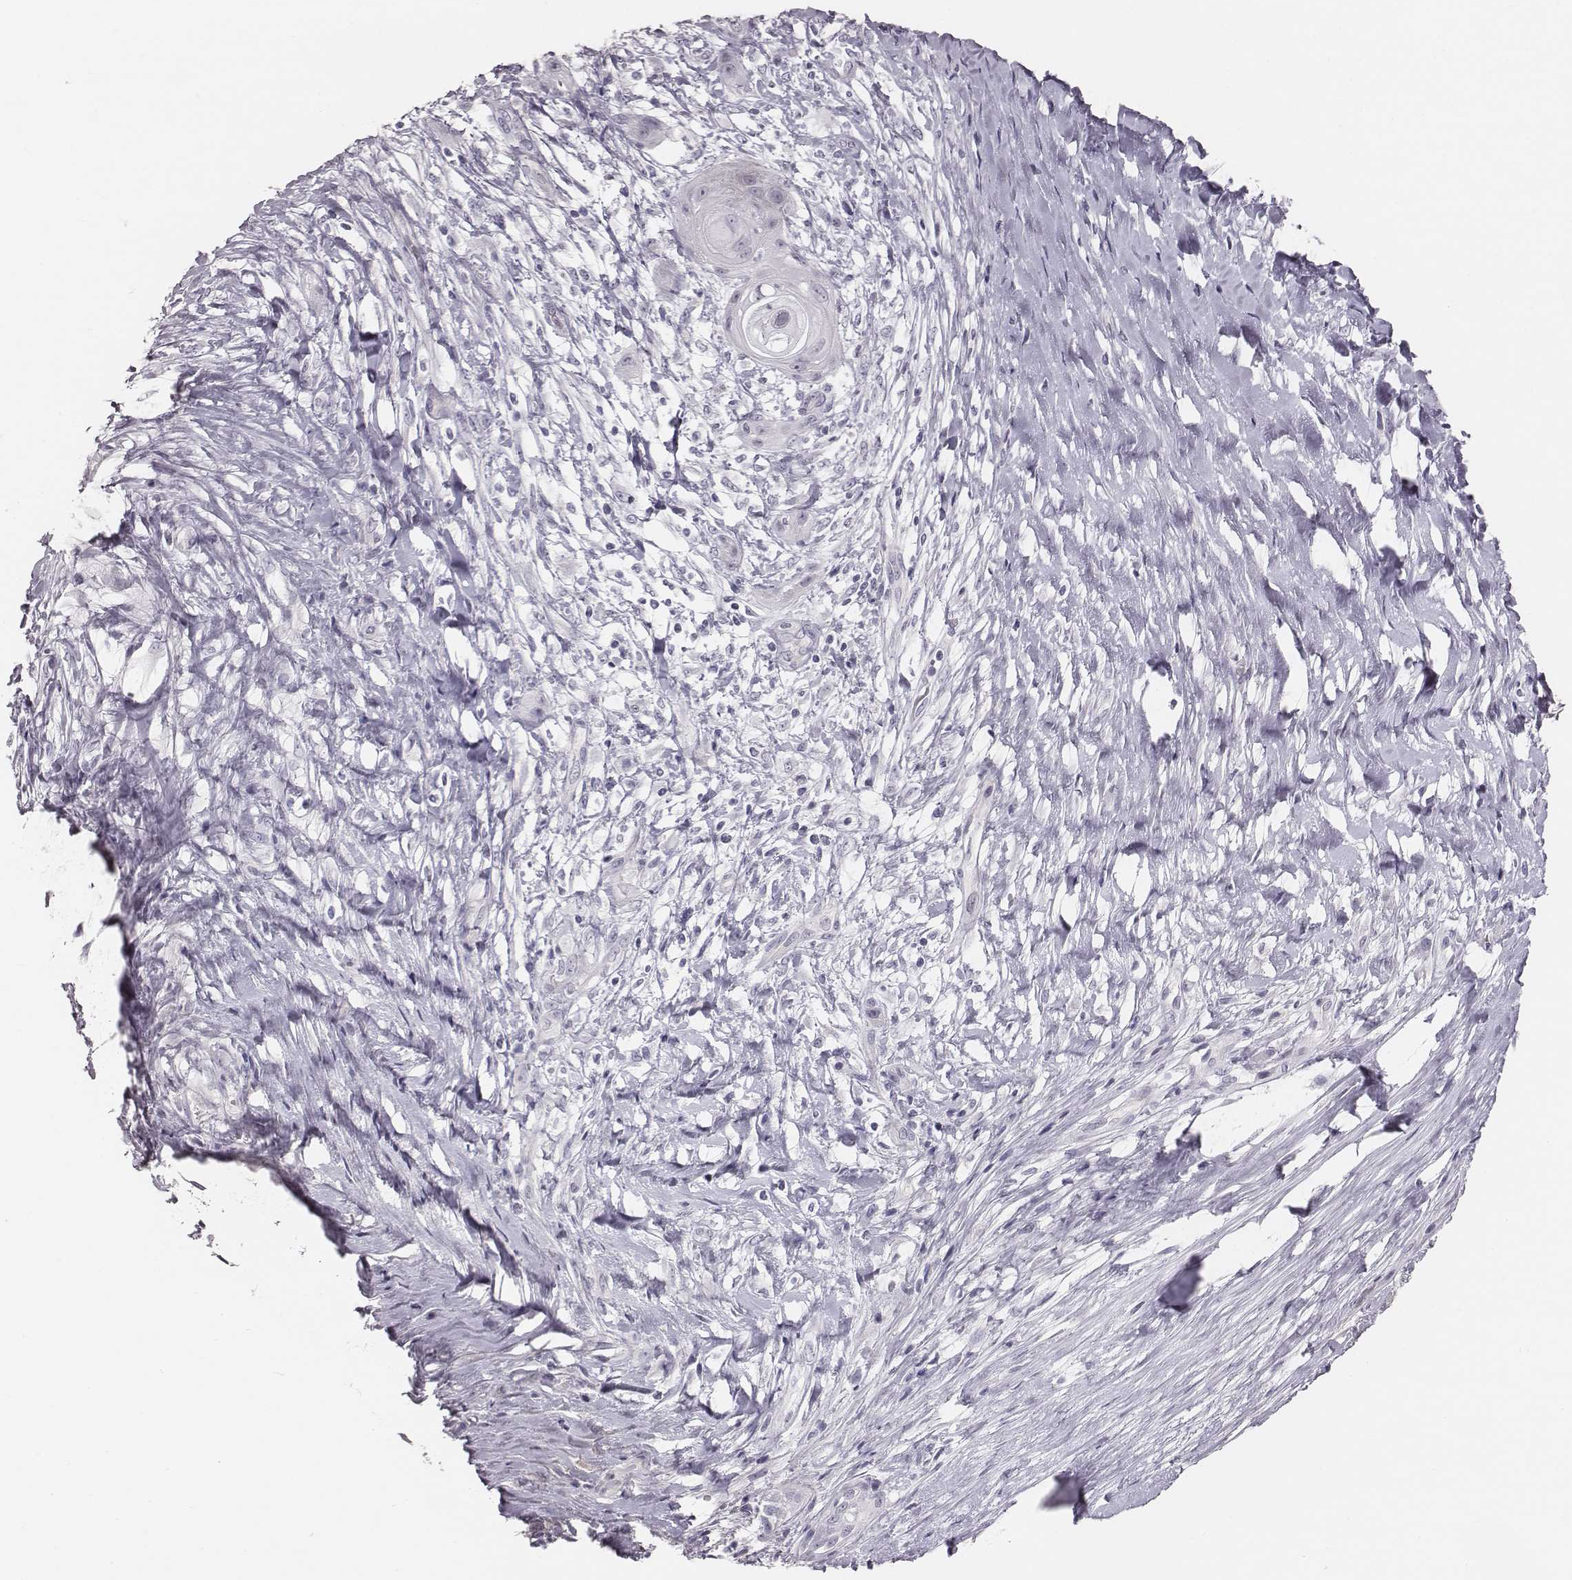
{"staining": {"intensity": "negative", "quantity": "none", "location": "none"}, "tissue": "skin cancer", "cell_type": "Tumor cells", "image_type": "cancer", "snomed": [{"axis": "morphology", "description": "Squamous cell carcinoma, NOS"}, {"axis": "topography", "description": "Skin"}], "caption": "DAB immunohistochemical staining of skin cancer exhibits no significant staining in tumor cells. The staining is performed using DAB (3,3'-diaminobenzidine) brown chromogen with nuclei counter-stained in using hematoxylin.", "gene": "CACNG4", "patient": {"sex": "male", "age": 62}}